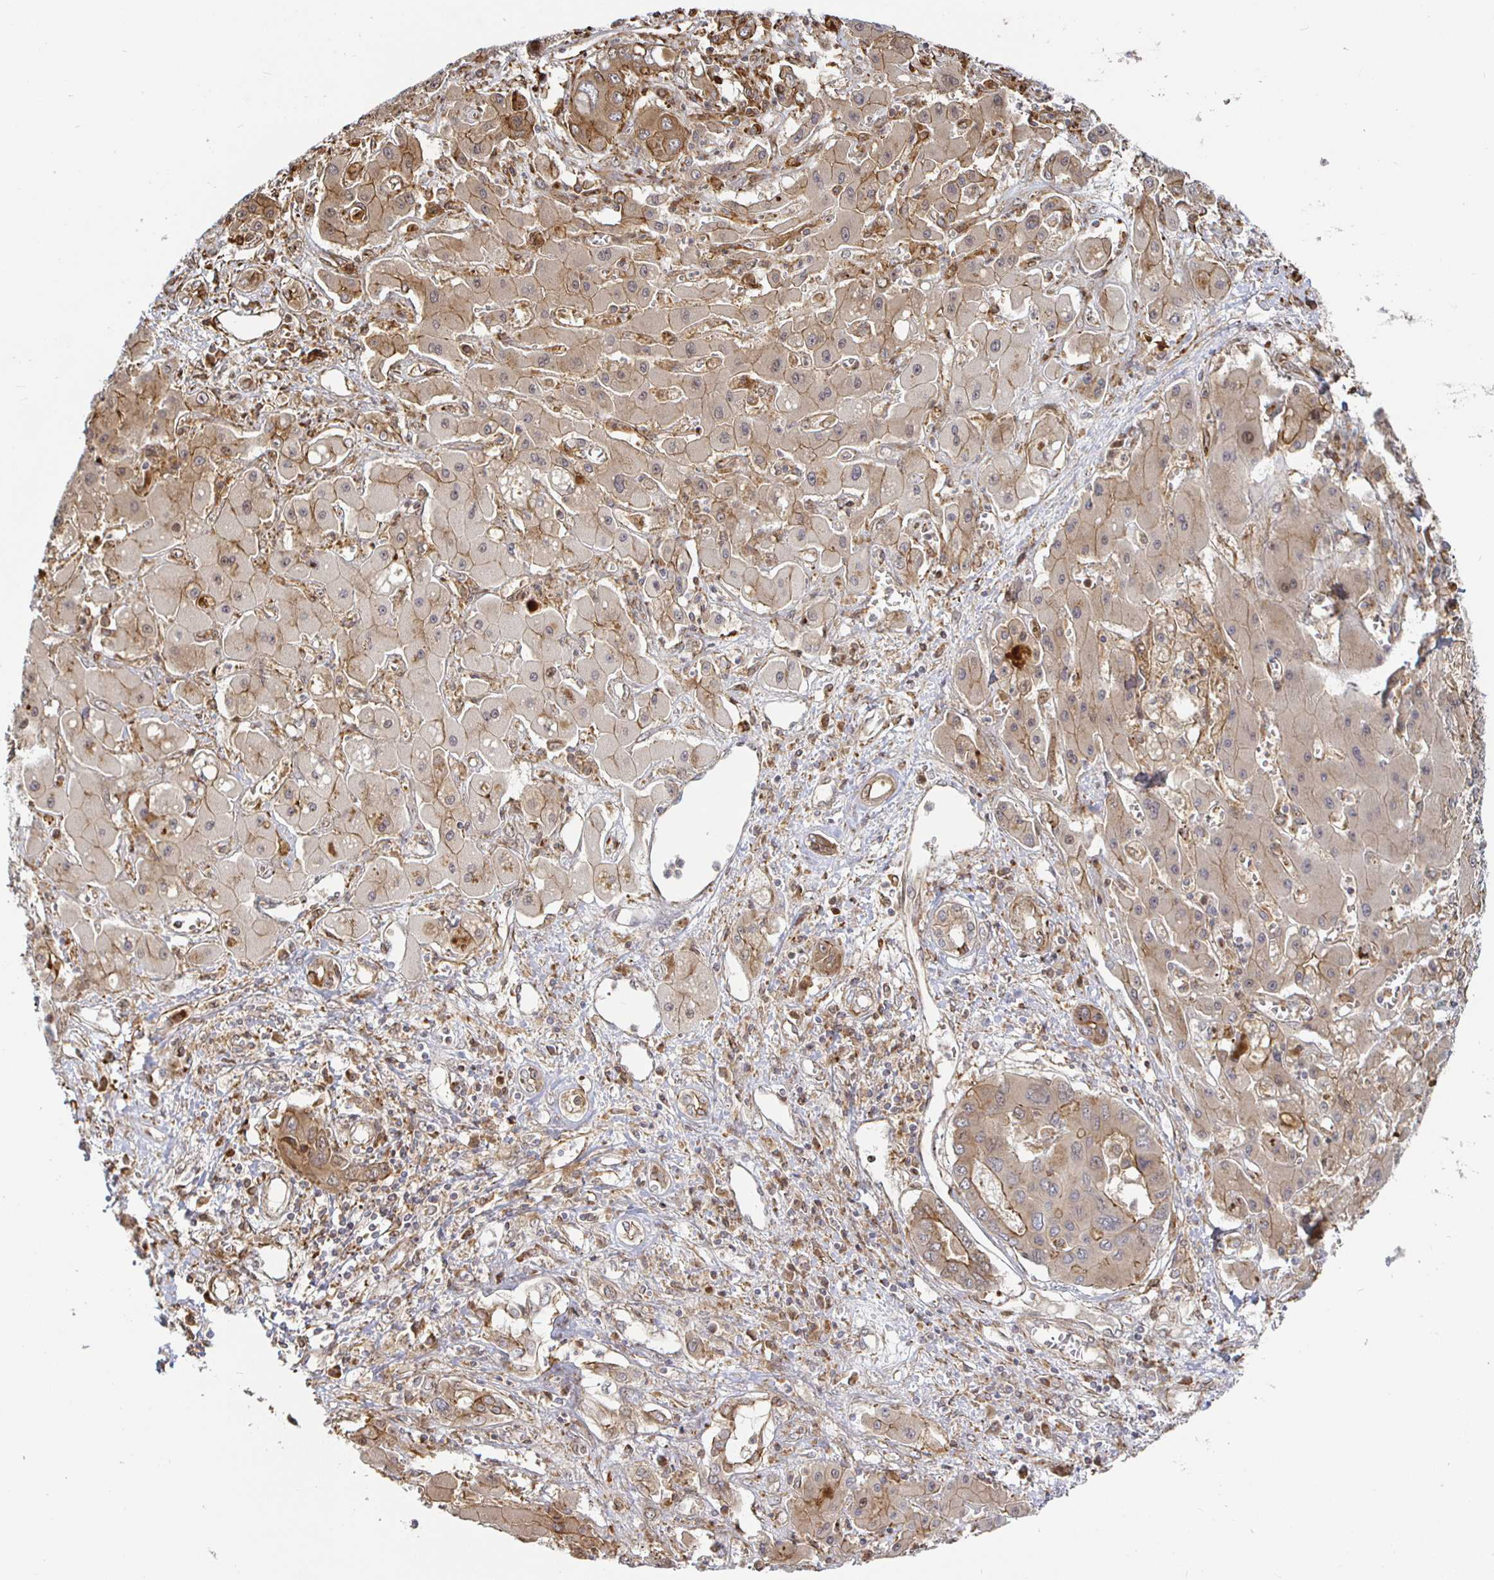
{"staining": {"intensity": "weak", "quantity": ">75%", "location": "cytoplasmic/membranous"}, "tissue": "liver cancer", "cell_type": "Tumor cells", "image_type": "cancer", "snomed": [{"axis": "morphology", "description": "Cholangiocarcinoma"}, {"axis": "topography", "description": "Liver"}], "caption": "High-magnification brightfield microscopy of liver cholangiocarcinoma stained with DAB (brown) and counterstained with hematoxylin (blue). tumor cells exhibit weak cytoplasmic/membranous positivity is present in approximately>75% of cells.", "gene": "STRAP", "patient": {"sex": "male", "age": 67}}